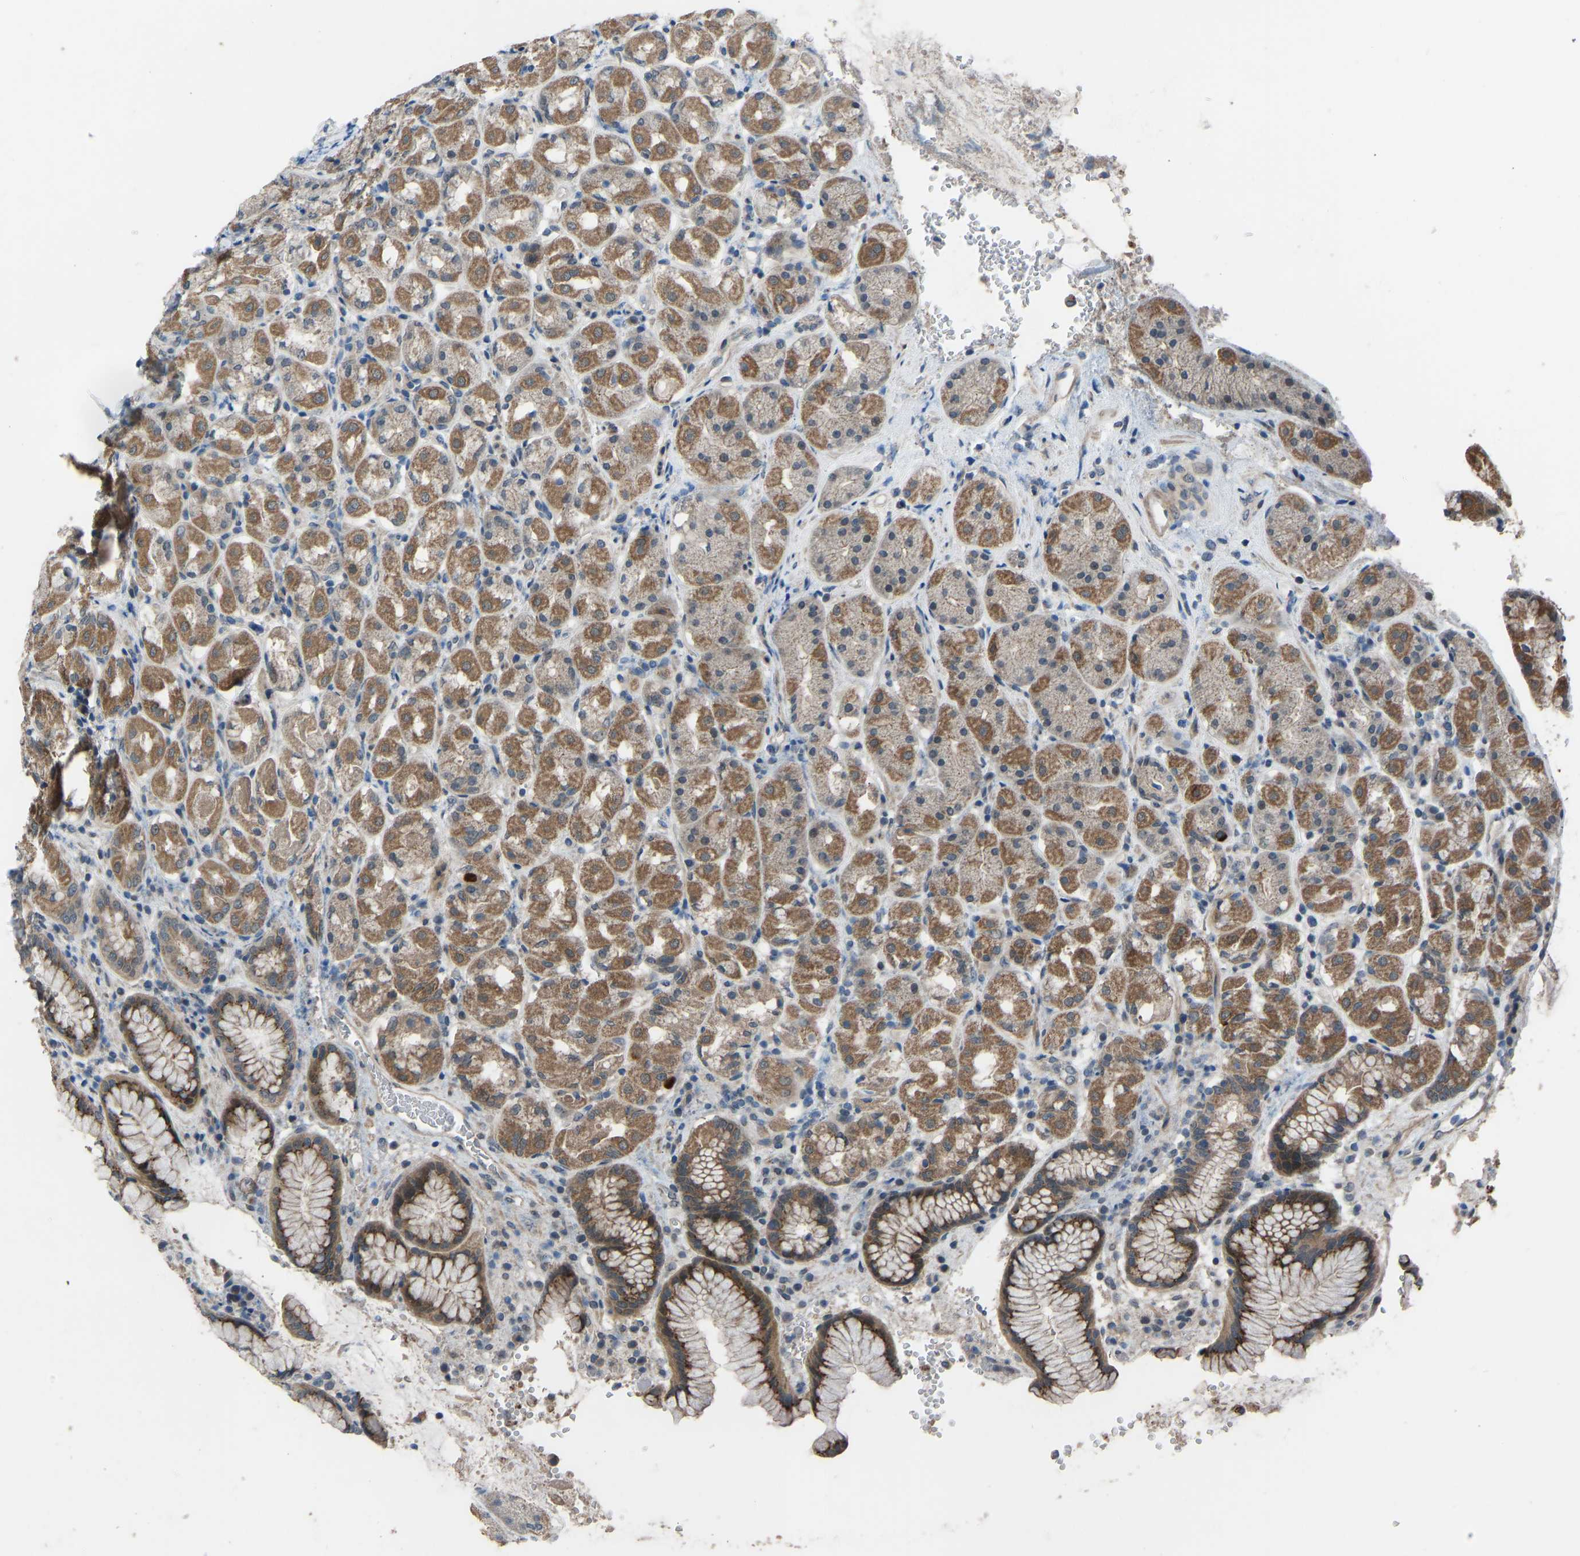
{"staining": {"intensity": "moderate", "quantity": ">75%", "location": "cytoplasmic/membranous"}, "tissue": "stomach", "cell_type": "Glandular cells", "image_type": "normal", "snomed": [{"axis": "morphology", "description": "Normal tissue, NOS"}, {"axis": "topography", "description": "Stomach"}, {"axis": "topography", "description": "Stomach, lower"}], "caption": "High-magnification brightfield microscopy of normal stomach stained with DAB (brown) and counterstained with hematoxylin (blue). glandular cells exhibit moderate cytoplasmic/membranous positivity is identified in approximately>75% of cells.", "gene": "CDK2AP1", "patient": {"sex": "female", "age": 56}}